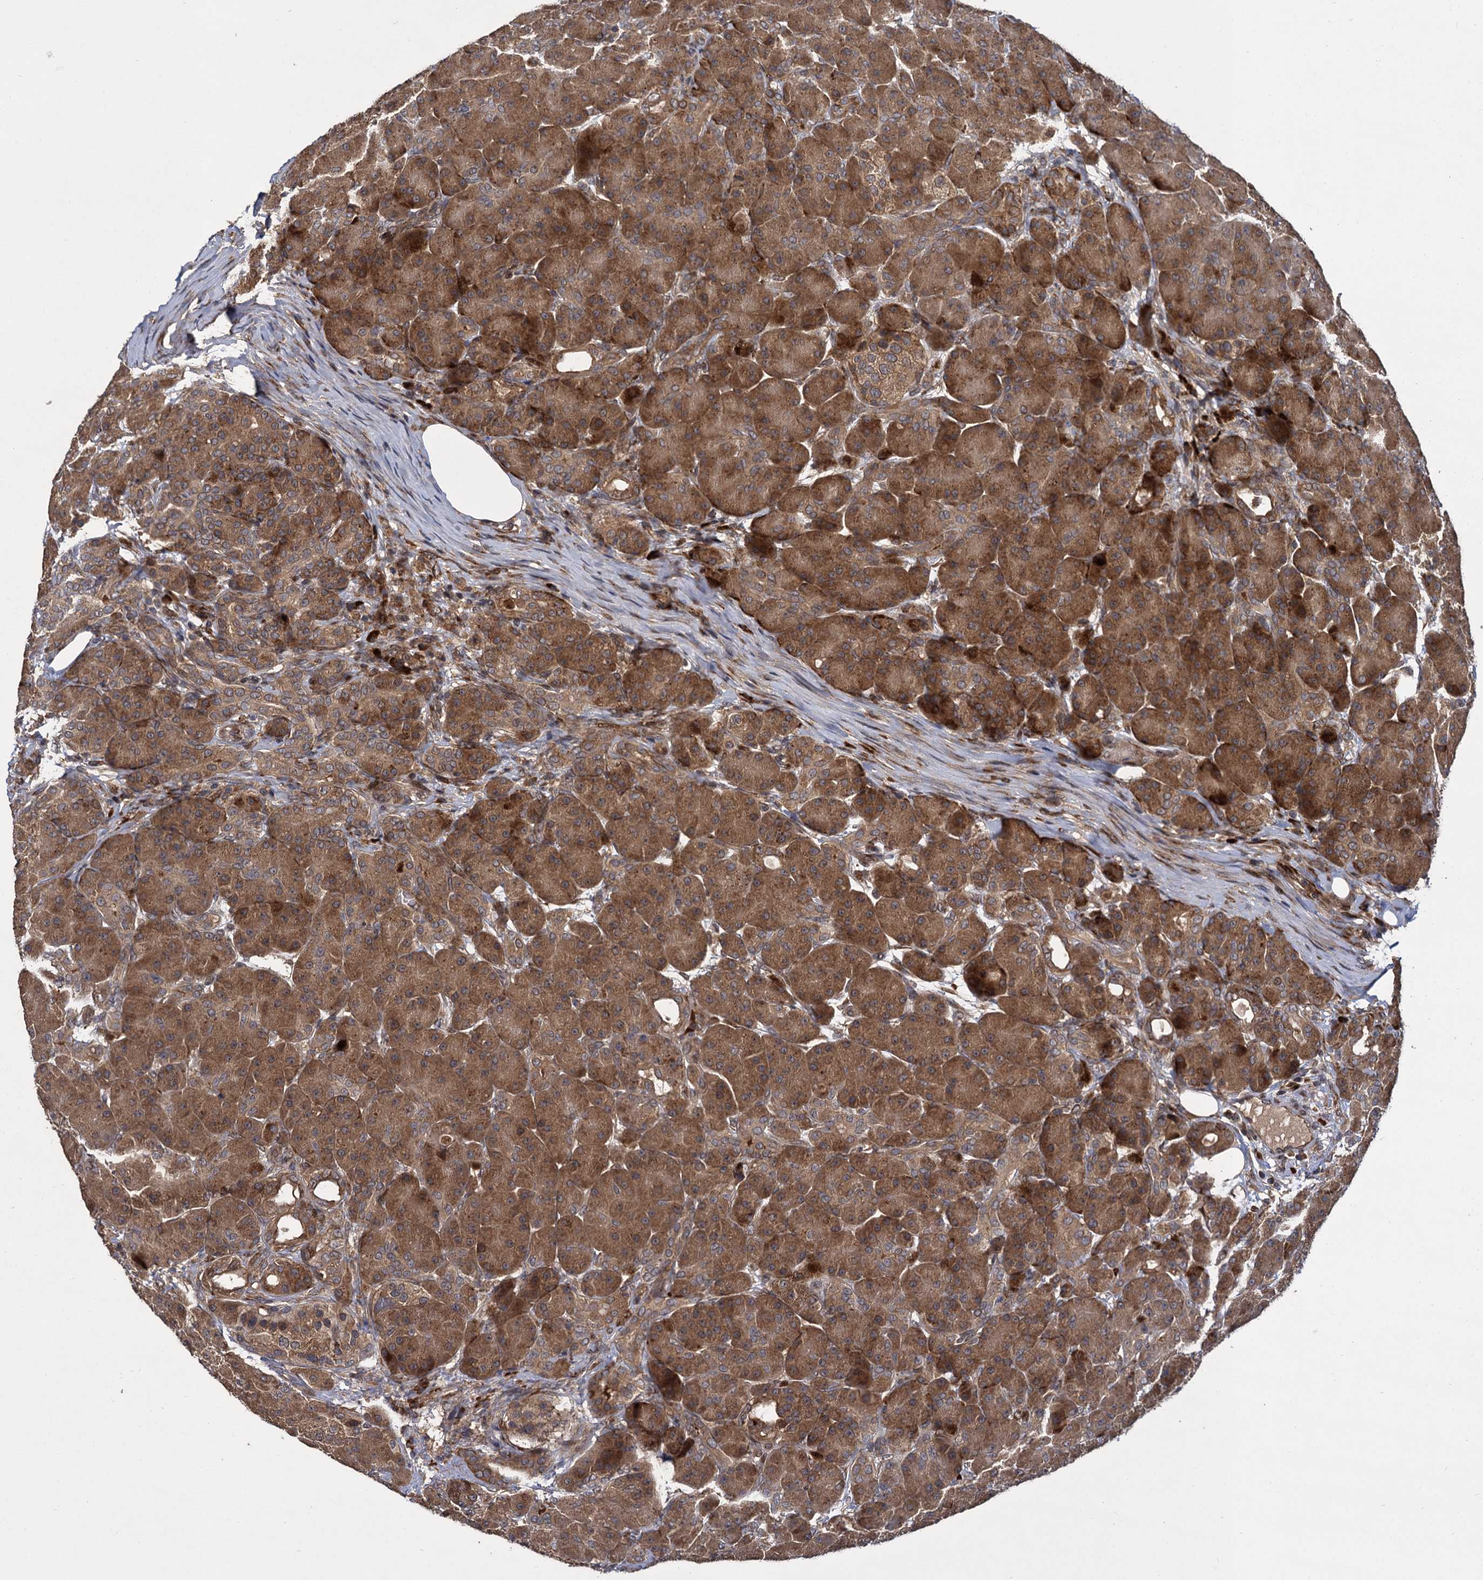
{"staining": {"intensity": "moderate", "quantity": ">75%", "location": "cytoplasmic/membranous"}, "tissue": "pancreas", "cell_type": "Exocrine glandular cells", "image_type": "normal", "snomed": [{"axis": "morphology", "description": "Normal tissue, NOS"}, {"axis": "topography", "description": "Pancreas"}], "caption": "Immunohistochemical staining of unremarkable human pancreas shows medium levels of moderate cytoplasmic/membranous expression in approximately >75% of exocrine glandular cells. (DAB = brown stain, brightfield microscopy at high magnification).", "gene": "INPPL1", "patient": {"sex": "male", "age": 63}}